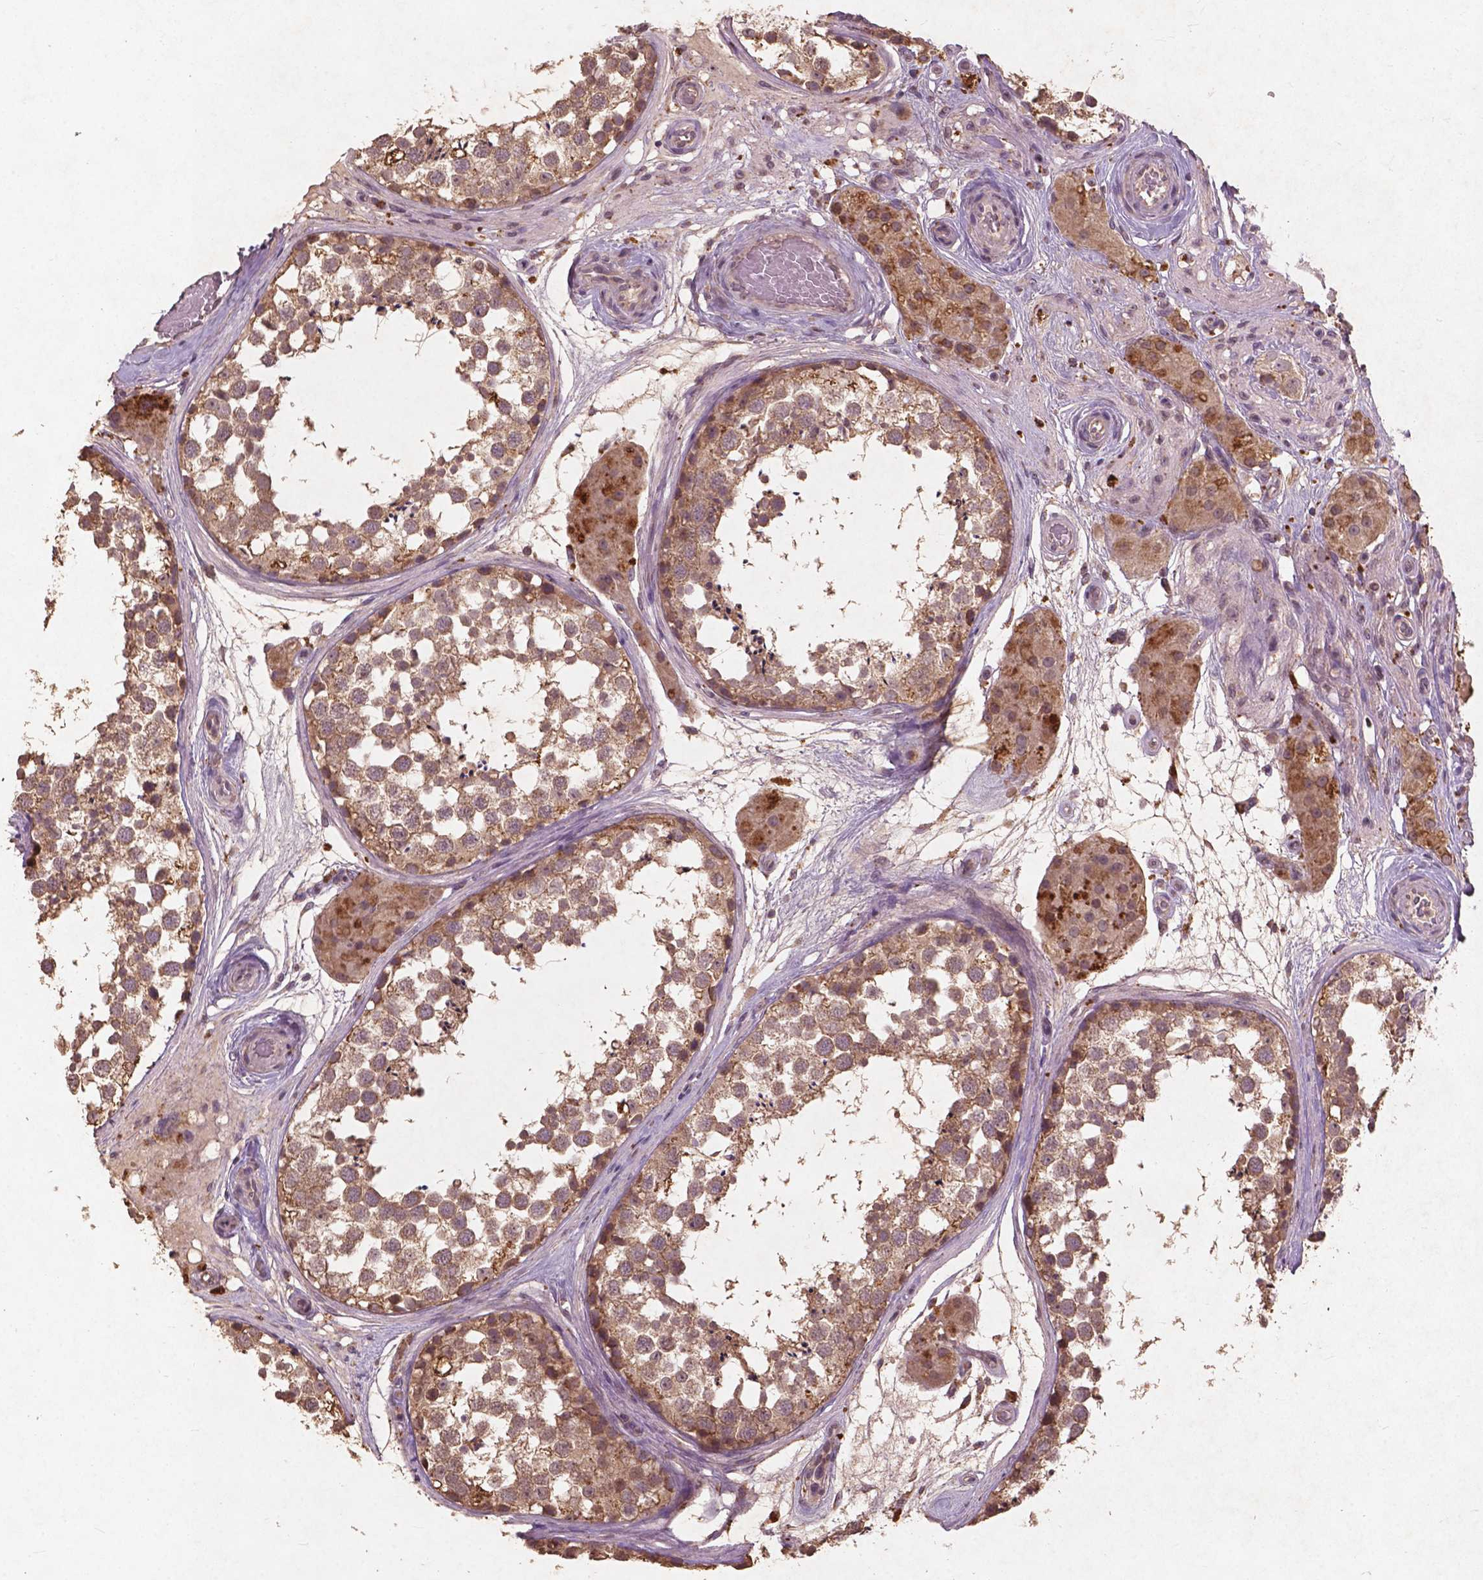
{"staining": {"intensity": "moderate", "quantity": ">75%", "location": "cytoplasmic/membranous"}, "tissue": "testis", "cell_type": "Cells in seminiferous ducts", "image_type": "normal", "snomed": [{"axis": "morphology", "description": "Normal tissue, NOS"}, {"axis": "morphology", "description": "Seminoma, NOS"}, {"axis": "topography", "description": "Testis"}], "caption": "Moderate cytoplasmic/membranous positivity is identified in approximately >75% of cells in seminiferous ducts in normal testis. (brown staining indicates protein expression, while blue staining denotes nuclei).", "gene": "ST6GALNAC5", "patient": {"sex": "male", "age": 65}}